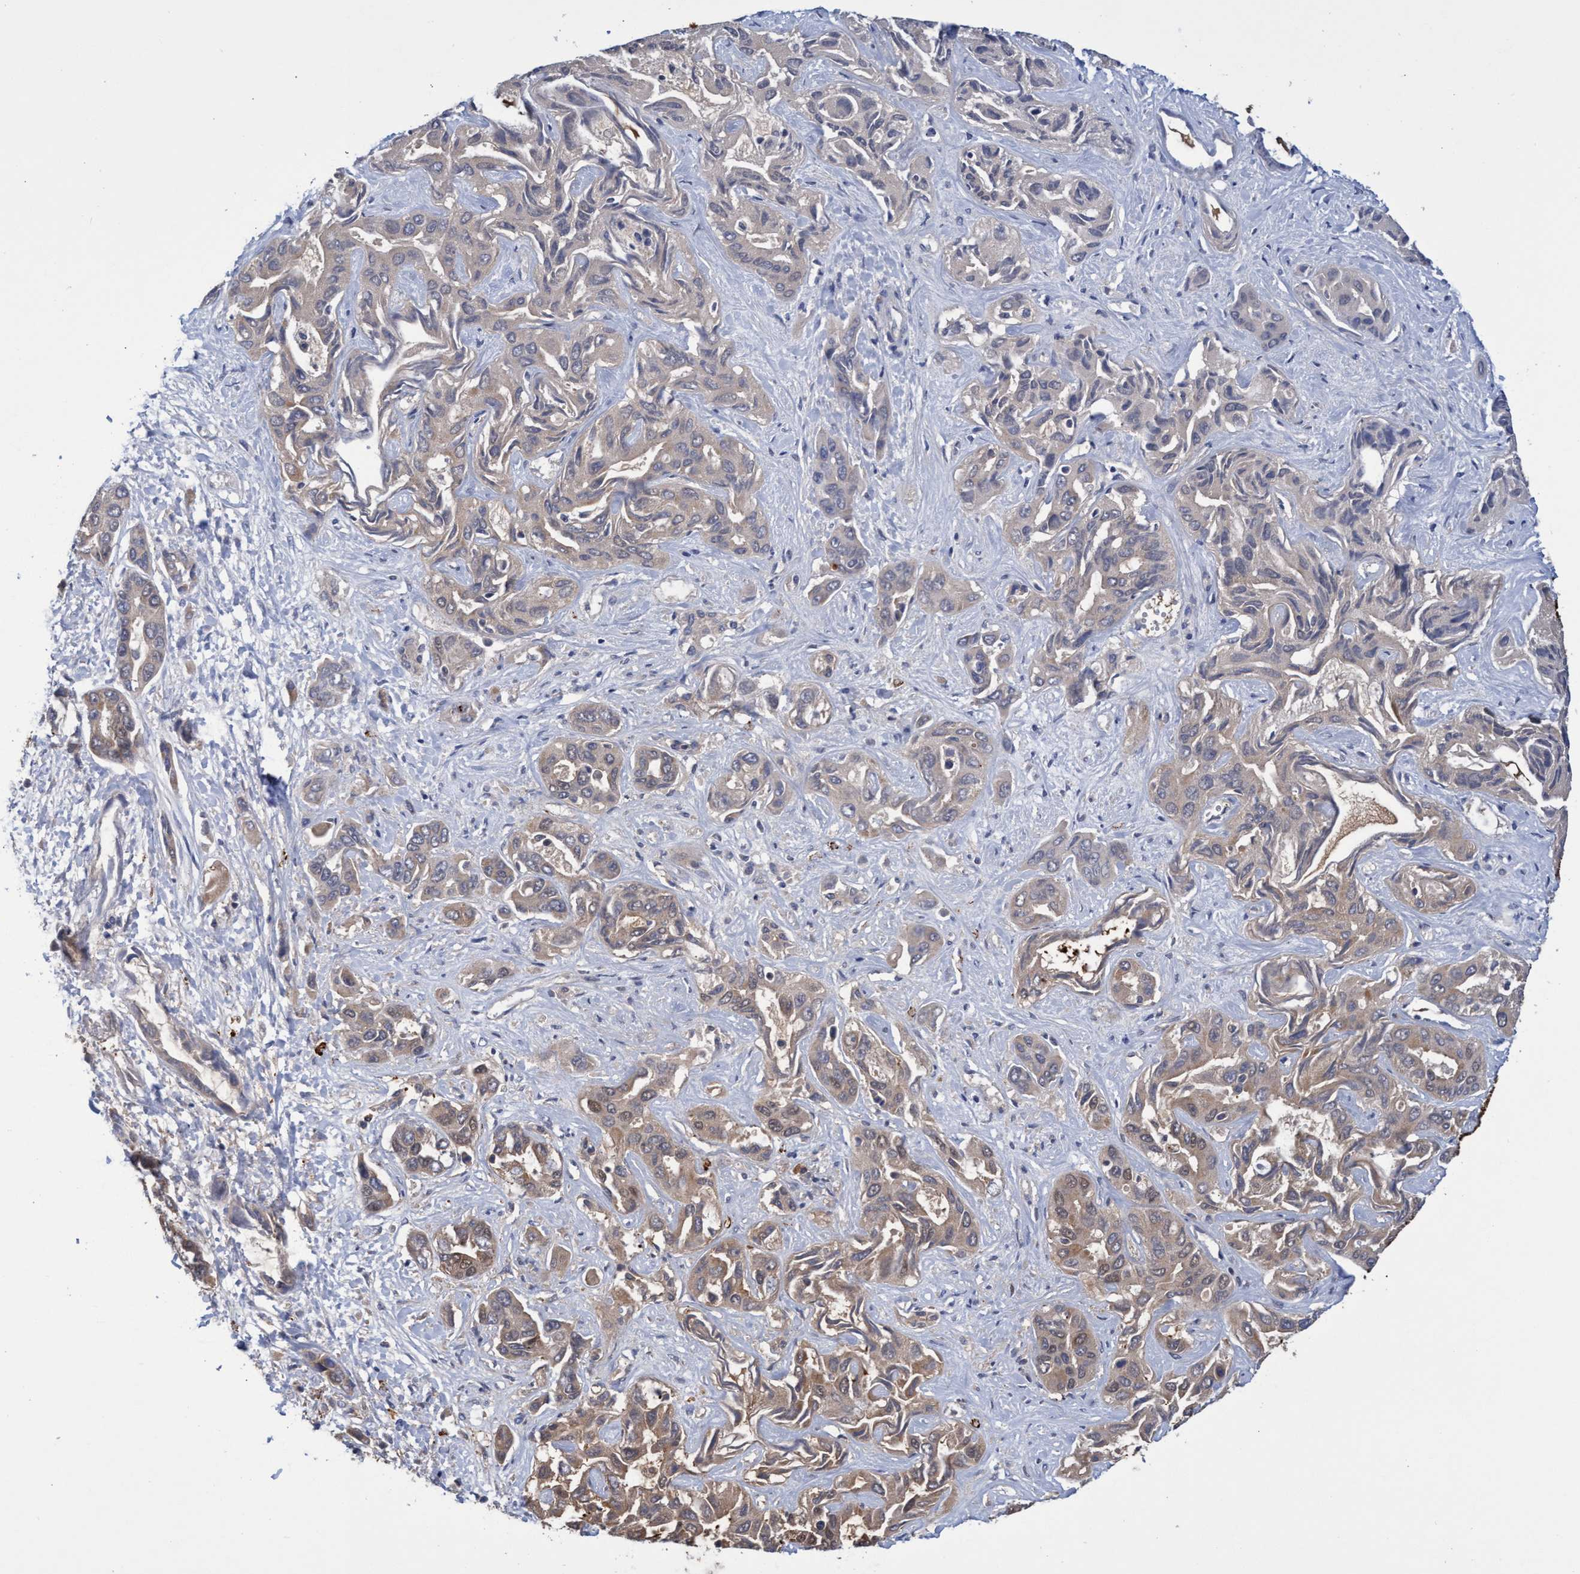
{"staining": {"intensity": "moderate", "quantity": "25%-75%", "location": "cytoplasmic/membranous"}, "tissue": "liver cancer", "cell_type": "Tumor cells", "image_type": "cancer", "snomed": [{"axis": "morphology", "description": "Cholangiocarcinoma"}, {"axis": "topography", "description": "Liver"}], "caption": "Immunohistochemical staining of liver cancer reveals moderate cytoplasmic/membranous protein positivity in about 25%-75% of tumor cells. (IHC, brightfield microscopy, high magnification).", "gene": "PNPO", "patient": {"sex": "female", "age": 52}}